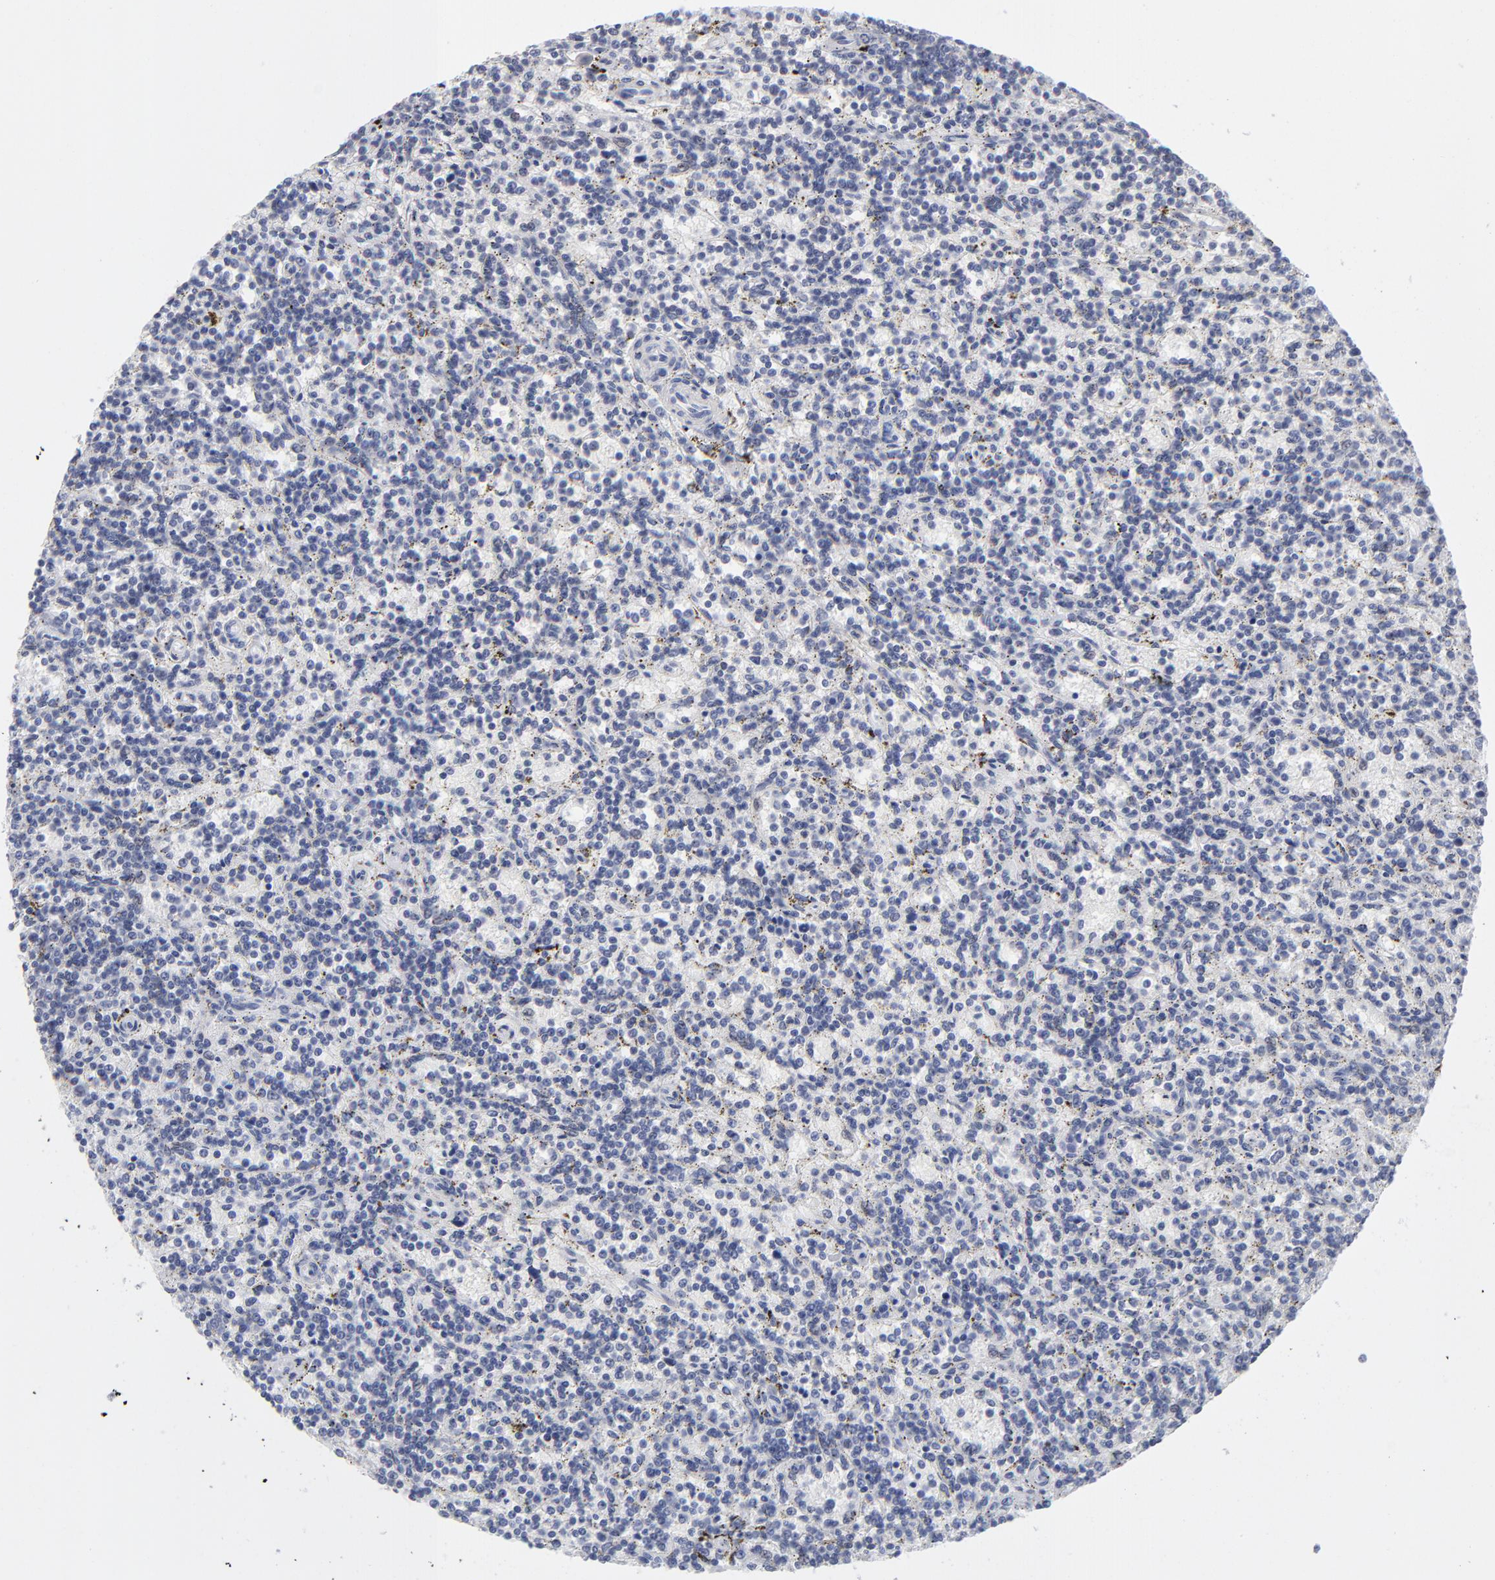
{"staining": {"intensity": "negative", "quantity": "none", "location": "none"}, "tissue": "lymphoma", "cell_type": "Tumor cells", "image_type": "cancer", "snomed": [{"axis": "morphology", "description": "Malignant lymphoma, non-Hodgkin's type, Low grade"}, {"axis": "topography", "description": "Spleen"}], "caption": "The immunohistochemistry histopathology image has no significant expression in tumor cells of malignant lymphoma, non-Hodgkin's type (low-grade) tissue. The staining was performed using DAB to visualize the protein expression in brown, while the nuclei were stained in blue with hematoxylin (Magnification: 20x).", "gene": "SNRPB", "patient": {"sex": "male", "age": 73}}